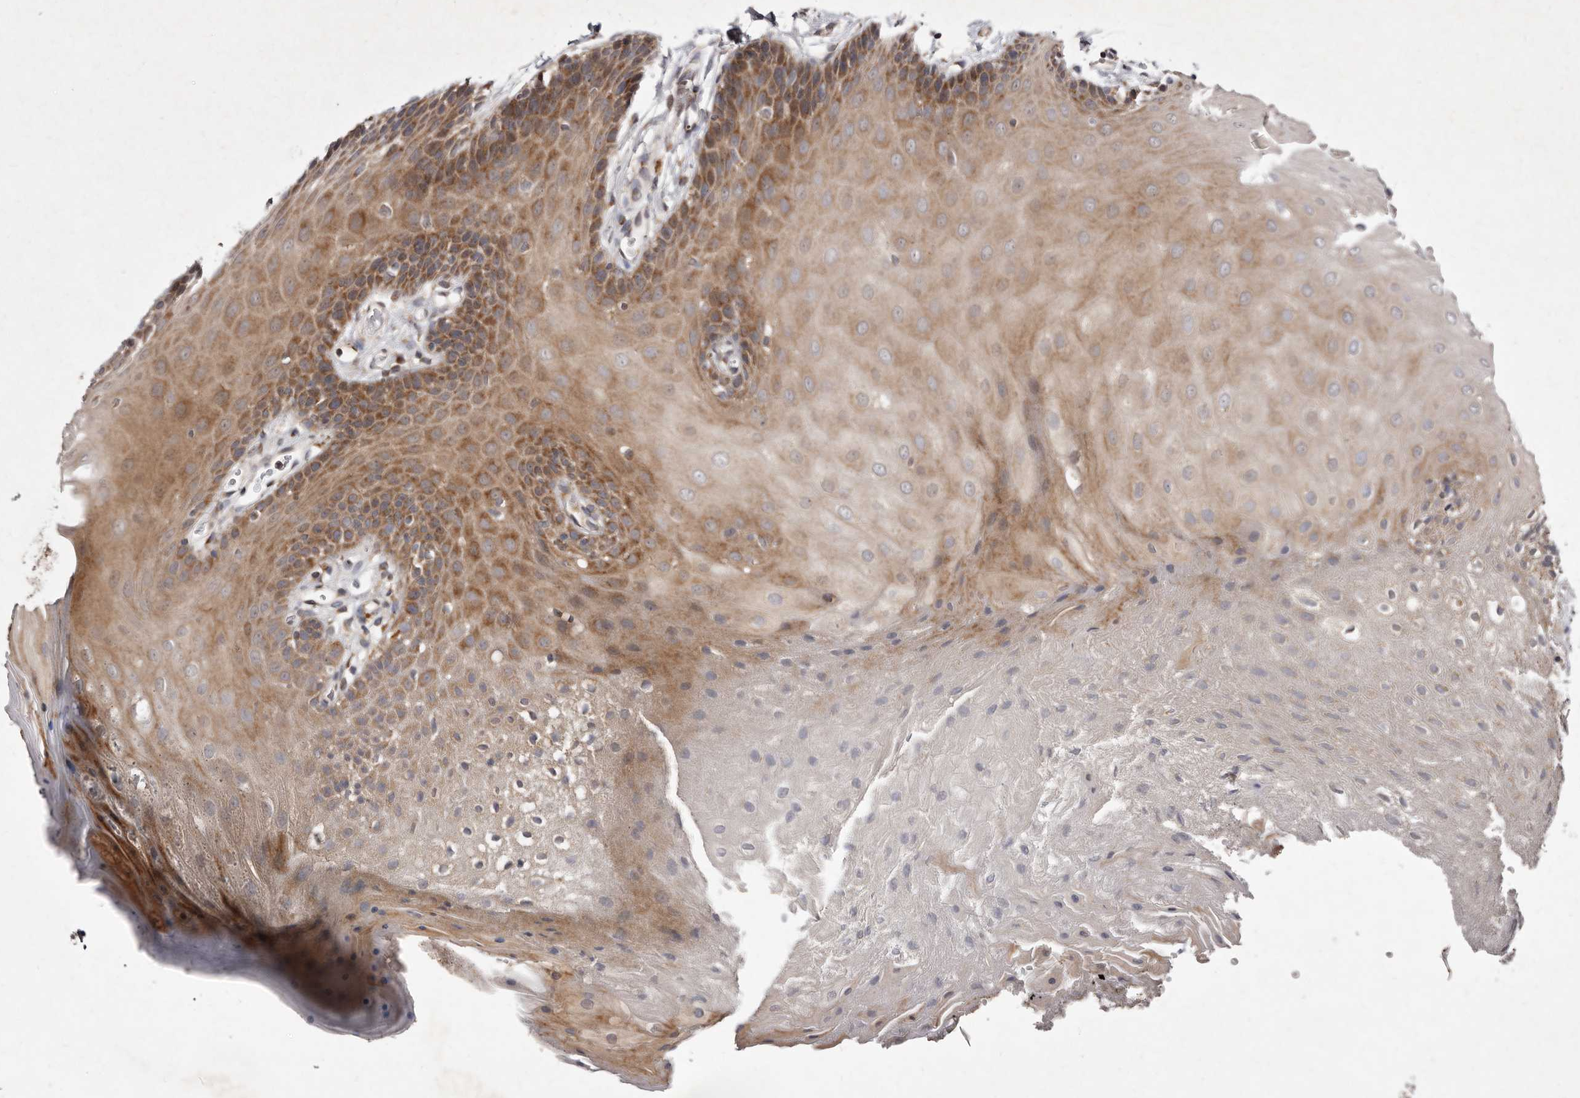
{"staining": {"intensity": "moderate", "quantity": ">75%", "location": "cytoplasmic/membranous"}, "tissue": "oral mucosa", "cell_type": "Squamous epithelial cells", "image_type": "normal", "snomed": [{"axis": "morphology", "description": "Normal tissue, NOS"}, {"axis": "morphology", "description": "Squamous cell carcinoma, NOS"}, {"axis": "topography", "description": "Skeletal muscle"}, {"axis": "topography", "description": "Oral tissue"}, {"axis": "topography", "description": "Salivary gland"}, {"axis": "topography", "description": "Head-Neck"}], "caption": "High-power microscopy captured an immunohistochemistry (IHC) image of benign oral mucosa, revealing moderate cytoplasmic/membranous staining in approximately >75% of squamous epithelial cells. (brown staining indicates protein expression, while blue staining denotes nuclei).", "gene": "FLAD1", "patient": {"sex": "male", "age": 54}}